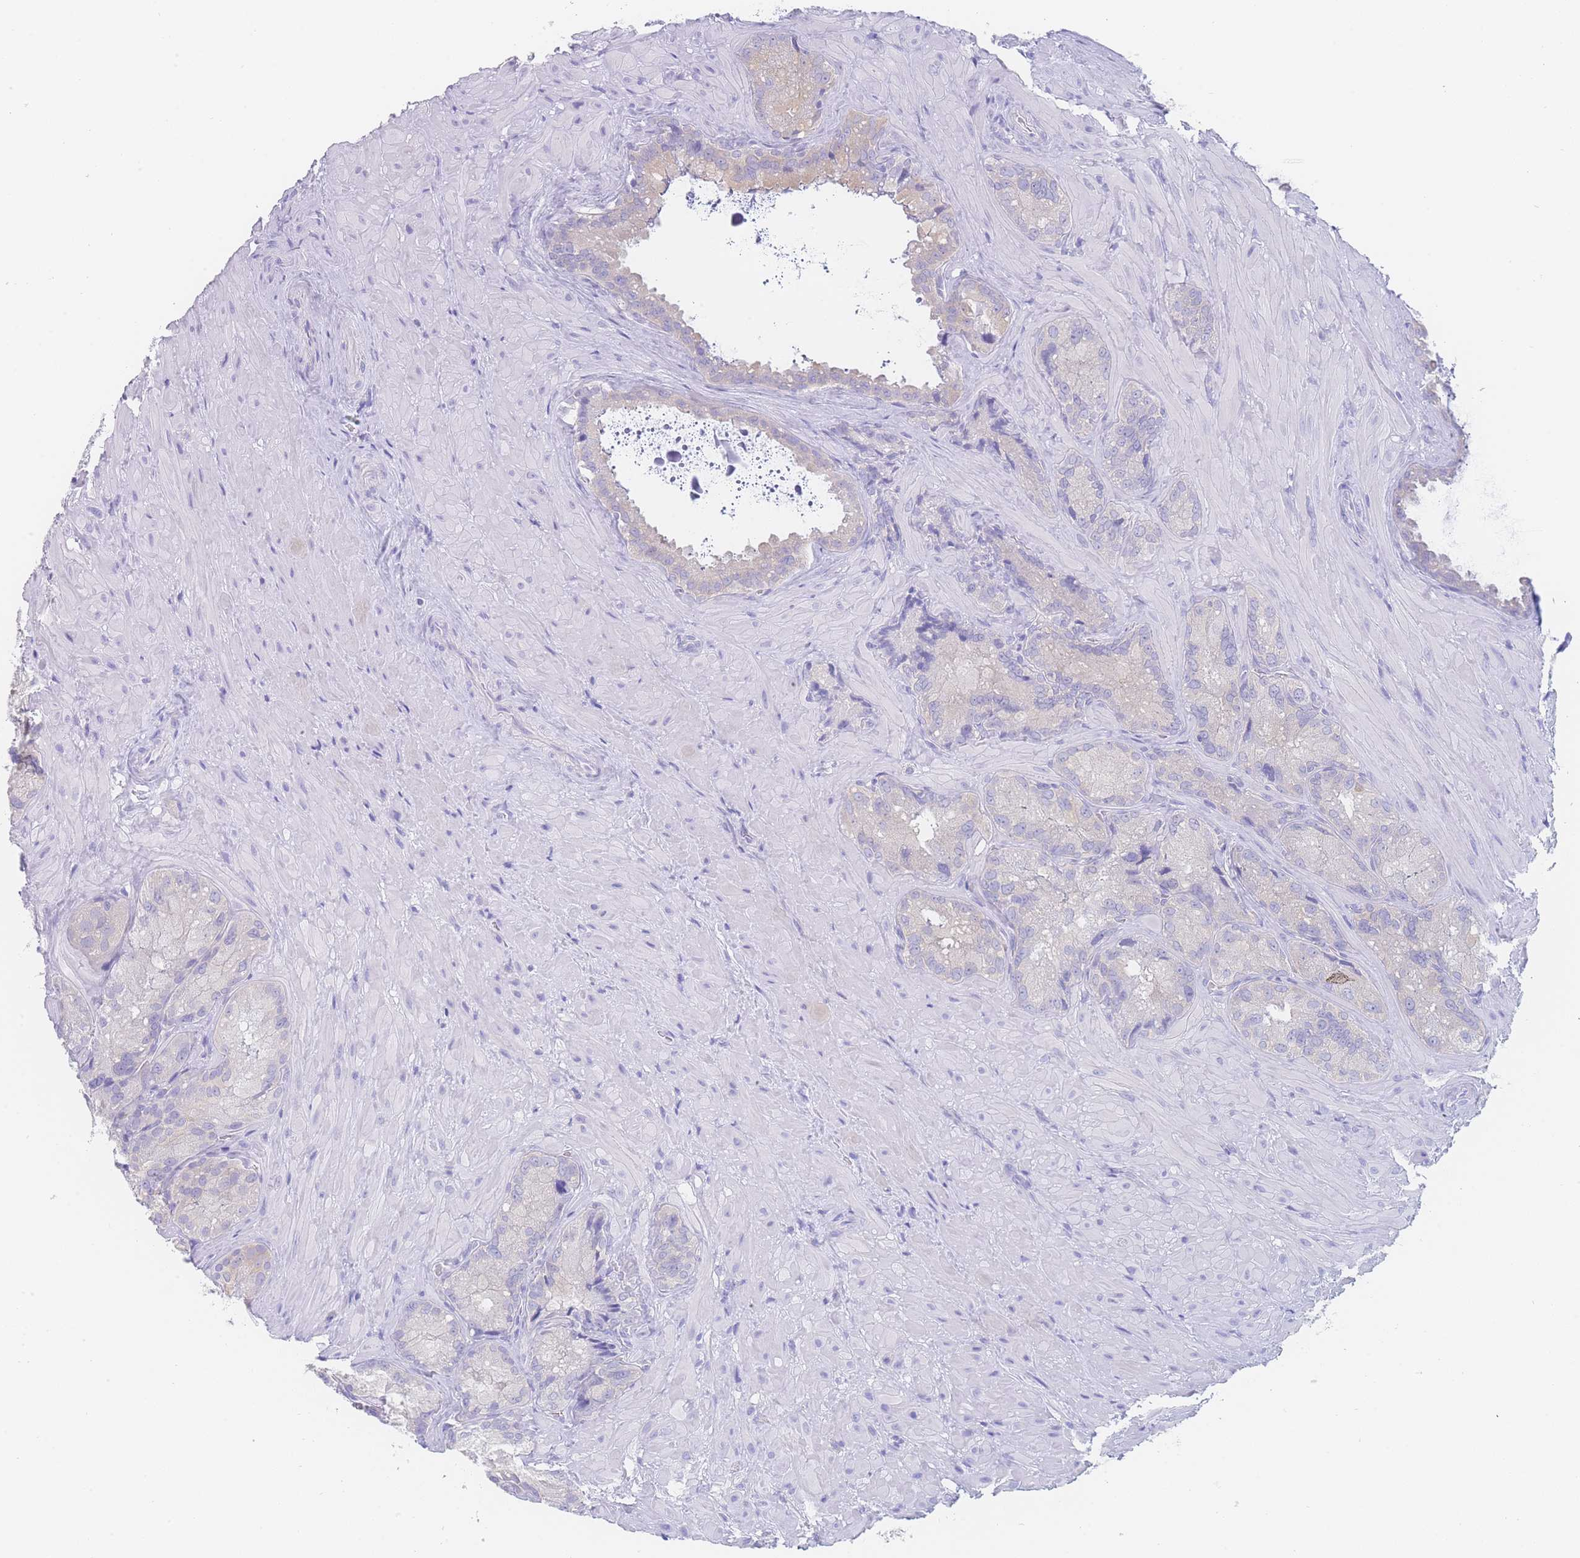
{"staining": {"intensity": "negative", "quantity": "none", "location": "none"}, "tissue": "seminal vesicle", "cell_type": "Glandular cells", "image_type": "normal", "snomed": [{"axis": "morphology", "description": "Normal tissue, NOS"}, {"axis": "topography", "description": "Seminal veicle"}], "caption": "Human seminal vesicle stained for a protein using immunohistochemistry shows no expression in glandular cells.", "gene": "LZTFL1", "patient": {"sex": "male", "age": 62}}